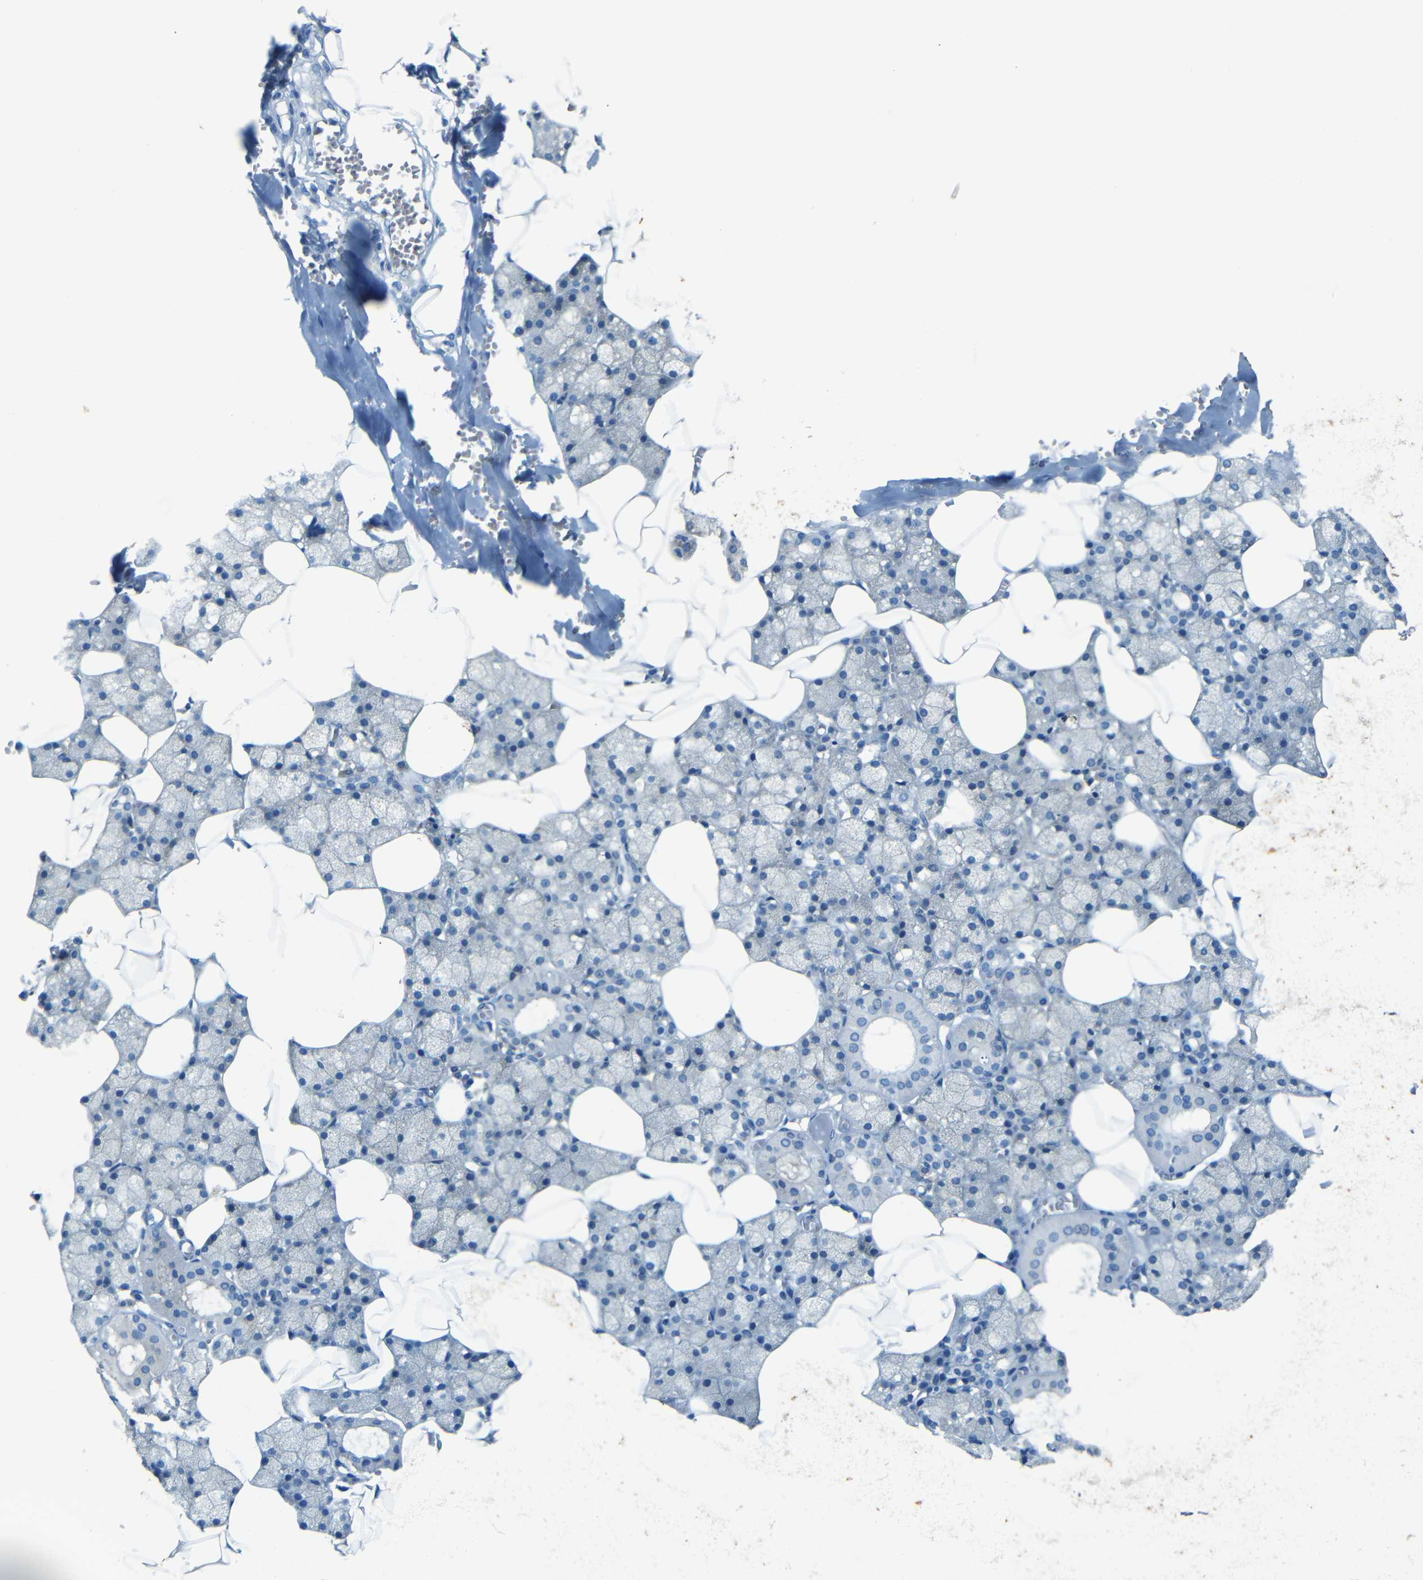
{"staining": {"intensity": "negative", "quantity": "none", "location": "none"}, "tissue": "salivary gland", "cell_type": "Glandular cells", "image_type": "normal", "snomed": [{"axis": "morphology", "description": "Normal tissue, NOS"}, {"axis": "topography", "description": "Salivary gland"}], "caption": "This image is of benign salivary gland stained with immunohistochemistry to label a protein in brown with the nuclei are counter-stained blue. There is no positivity in glandular cells.", "gene": "MAP2", "patient": {"sex": "male", "age": 62}}